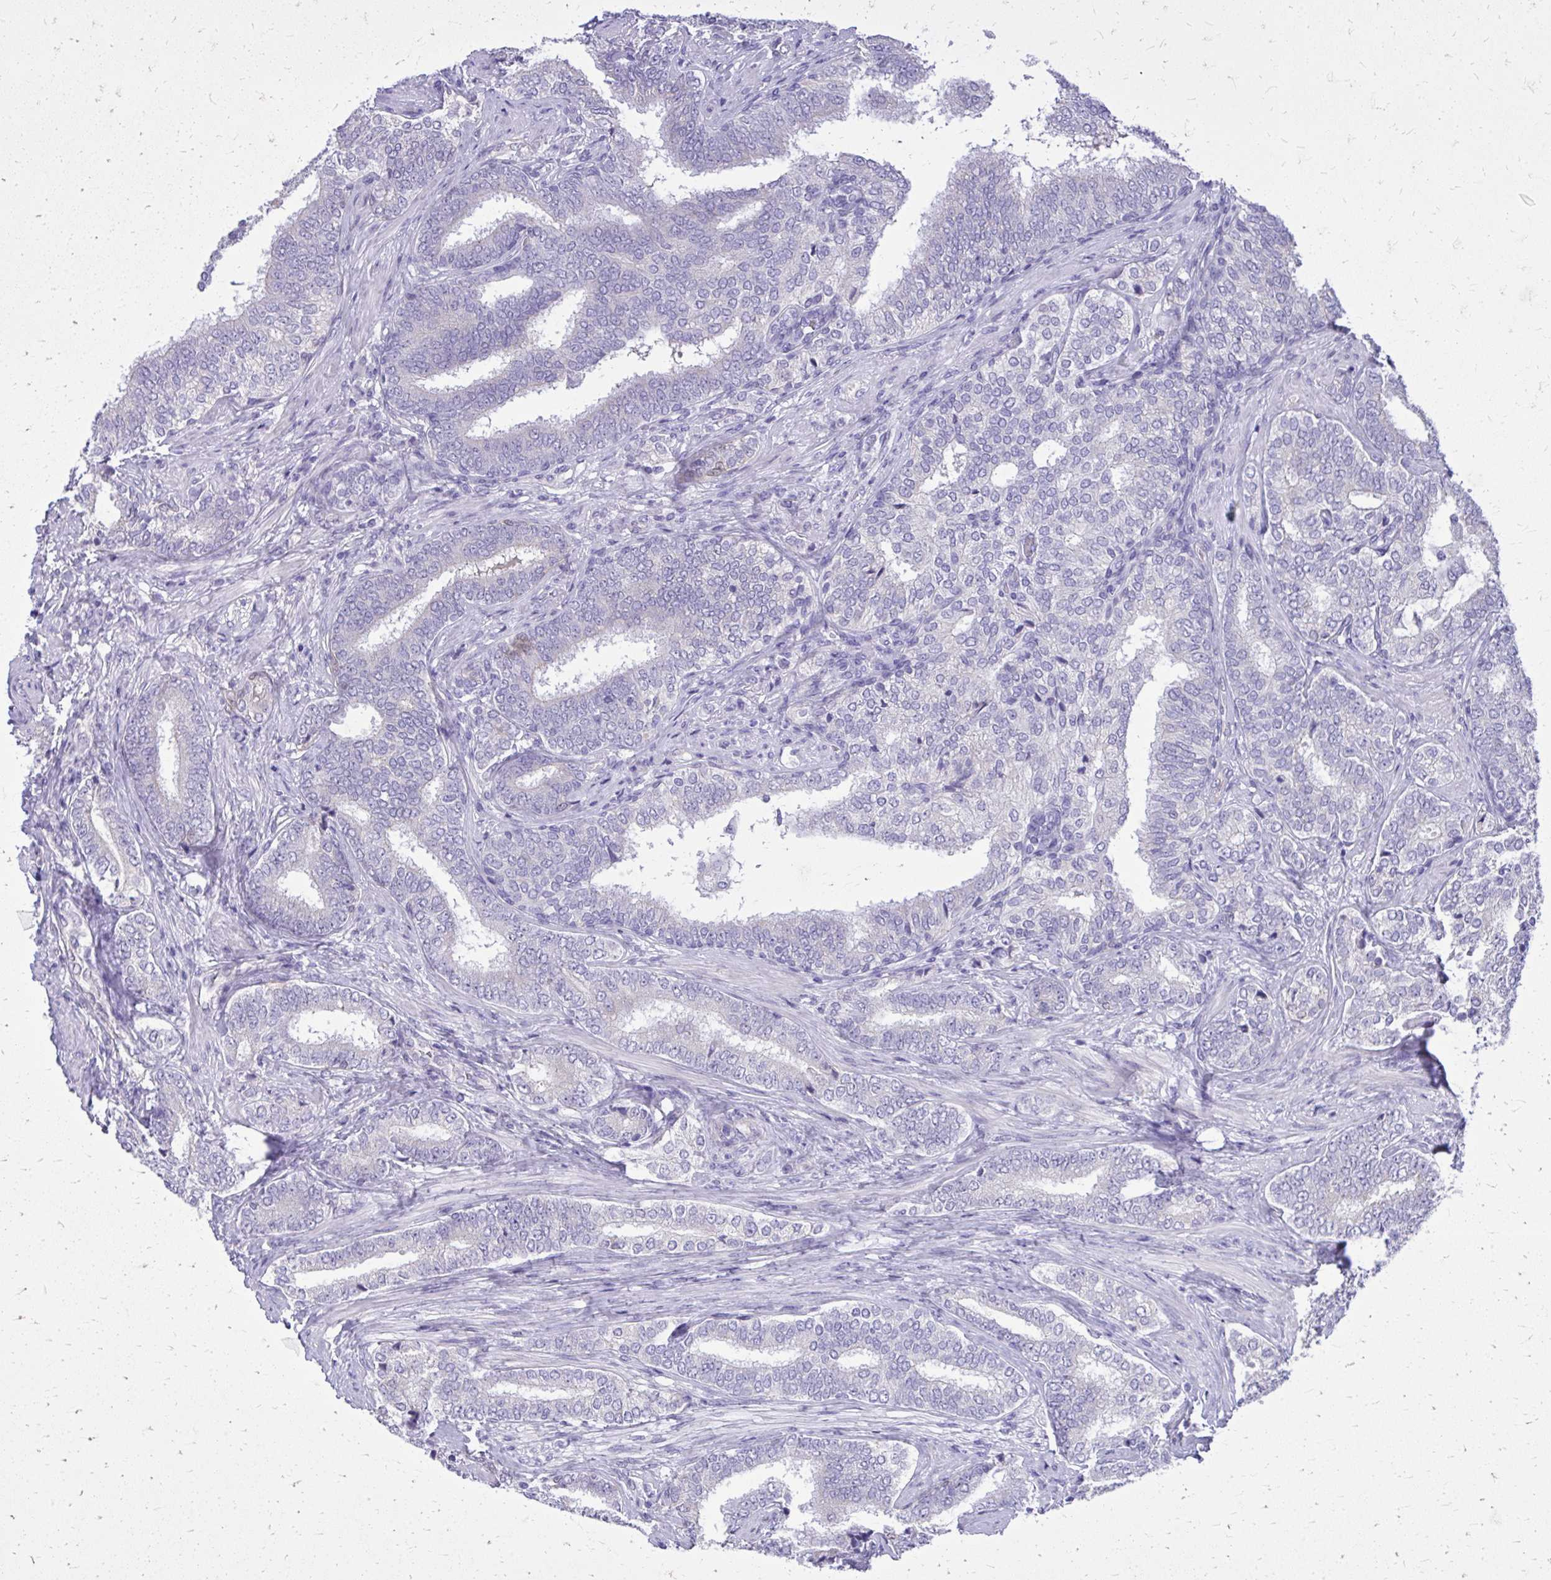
{"staining": {"intensity": "negative", "quantity": "none", "location": "none"}, "tissue": "prostate cancer", "cell_type": "Tumor cells", "image_type": "cancer", "snomed": [{"axis": "morphology", "description": "Adenocarcinoma, High grade"}, {"axis": "topography", "description": "Prostate"}], "caption": "The histopathology image displays no staining of tumor cells in prostate adenocarcinoma (high-grade). Nuclei are stained in blue.", "gene": "NNMT", "patient": {"sex": "male", "age": 72}}